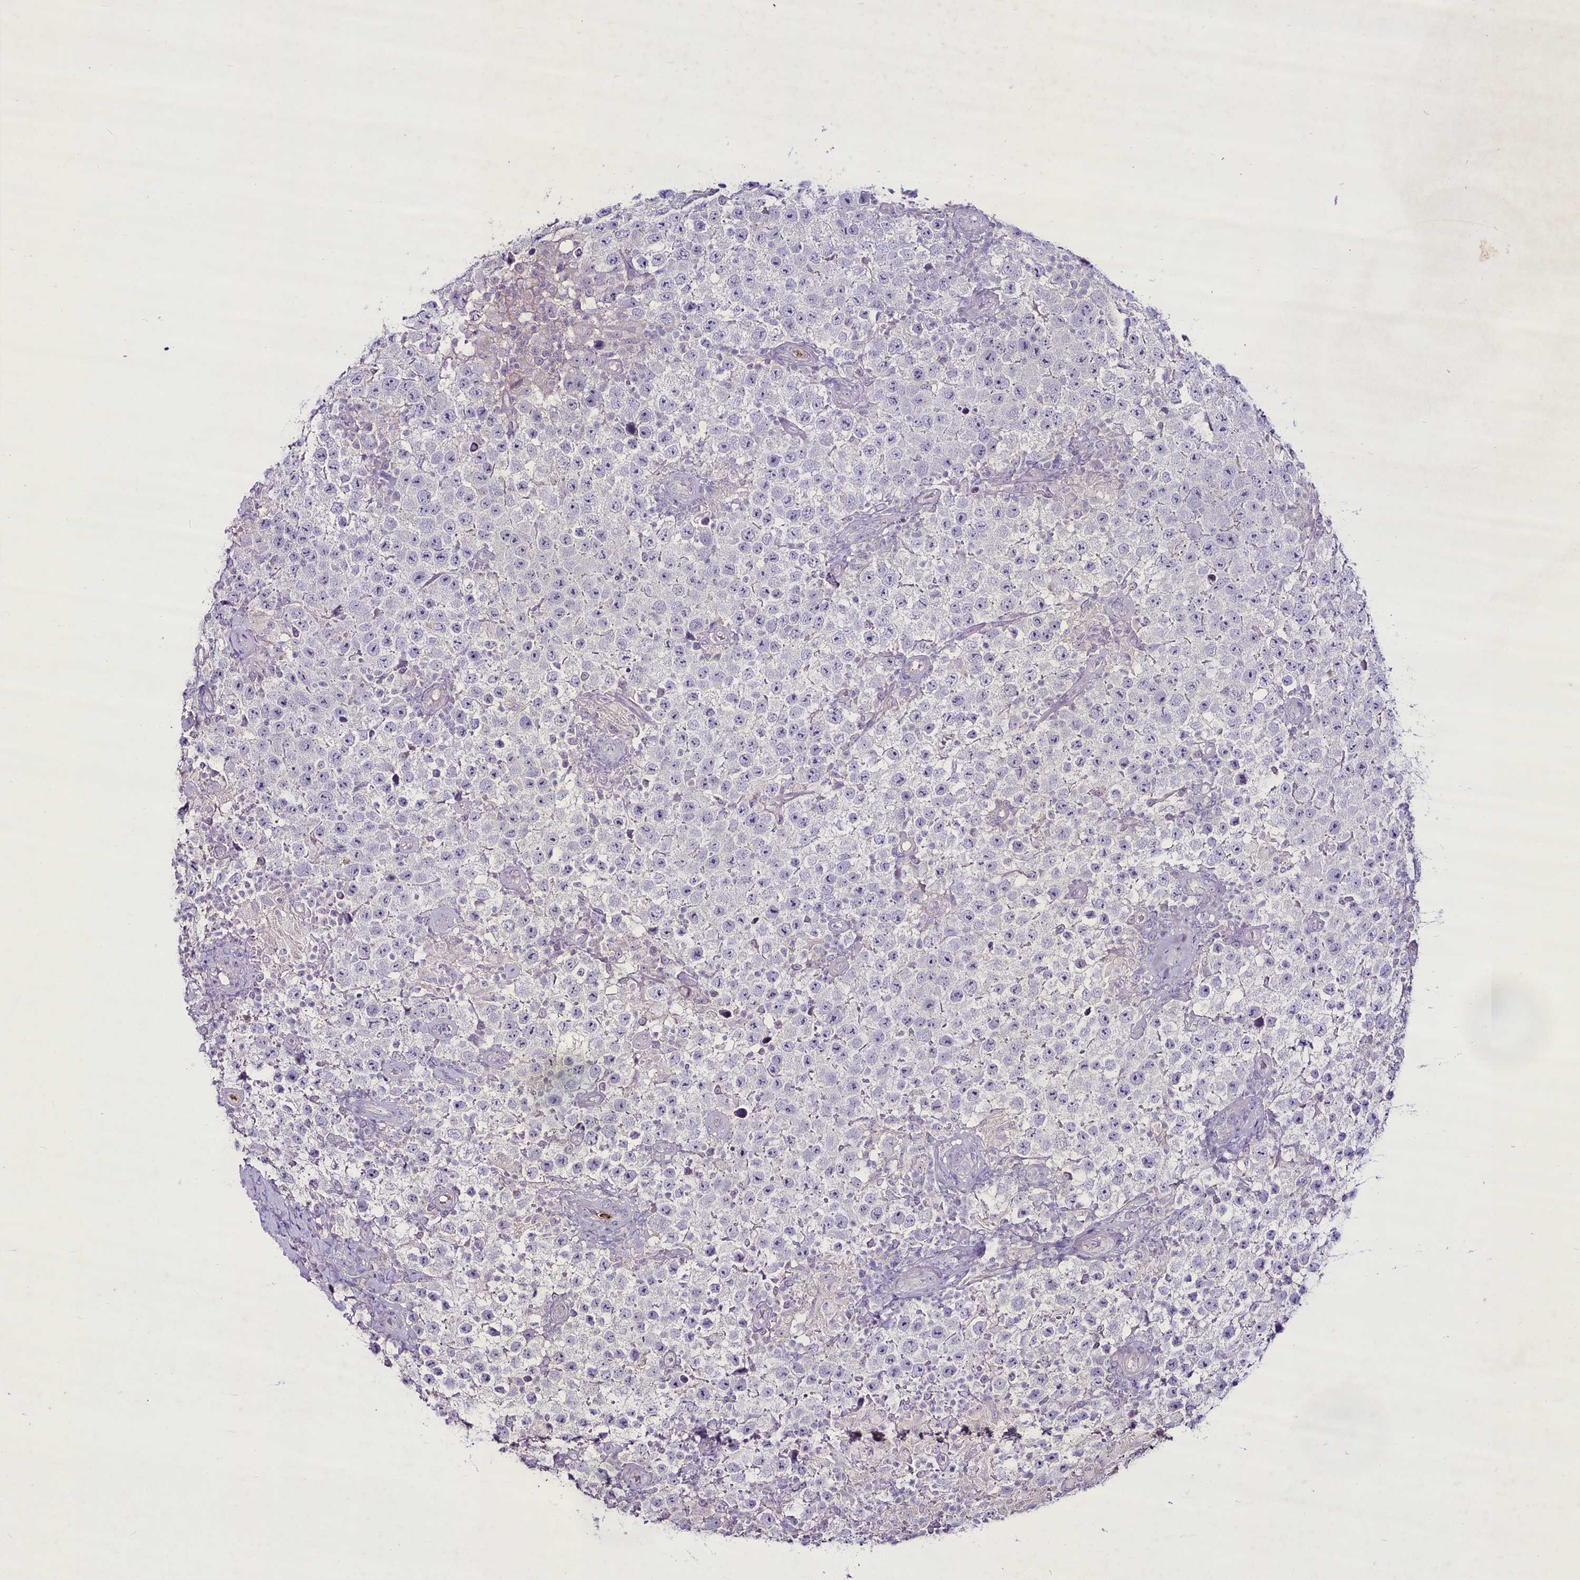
{"staining": {"intensity": "negative", "quantity": "none", "location": "none"}, "tissue": "testis cancer", "cell_type": "Tumor cells", "image_type": "cancer", "snomed": [{"axis": "morphology", "description": "Normal tissue, NOS"}, {"axis": "morphology", "description": "Urothelial carcinoma, High grade"}, {"axis": "morphology", "description": "Seminoma, NOS"}, {"axis": "morphology", "description": "Carcinoma, Embryonal, NOS"}, {"axis": "topography", "description": "Urinary bladder"}, {"axis": "topography", "description": "Testis"}], "caption": "DAB (3,3'-diaminobenzidine) immunohistochemical staining of testis urothelial carcinoma (high-grade) exhibits no significant staining in tumor cells.", "gene": "FAM209B", "patient": {"sex": "male", "age": 41}}